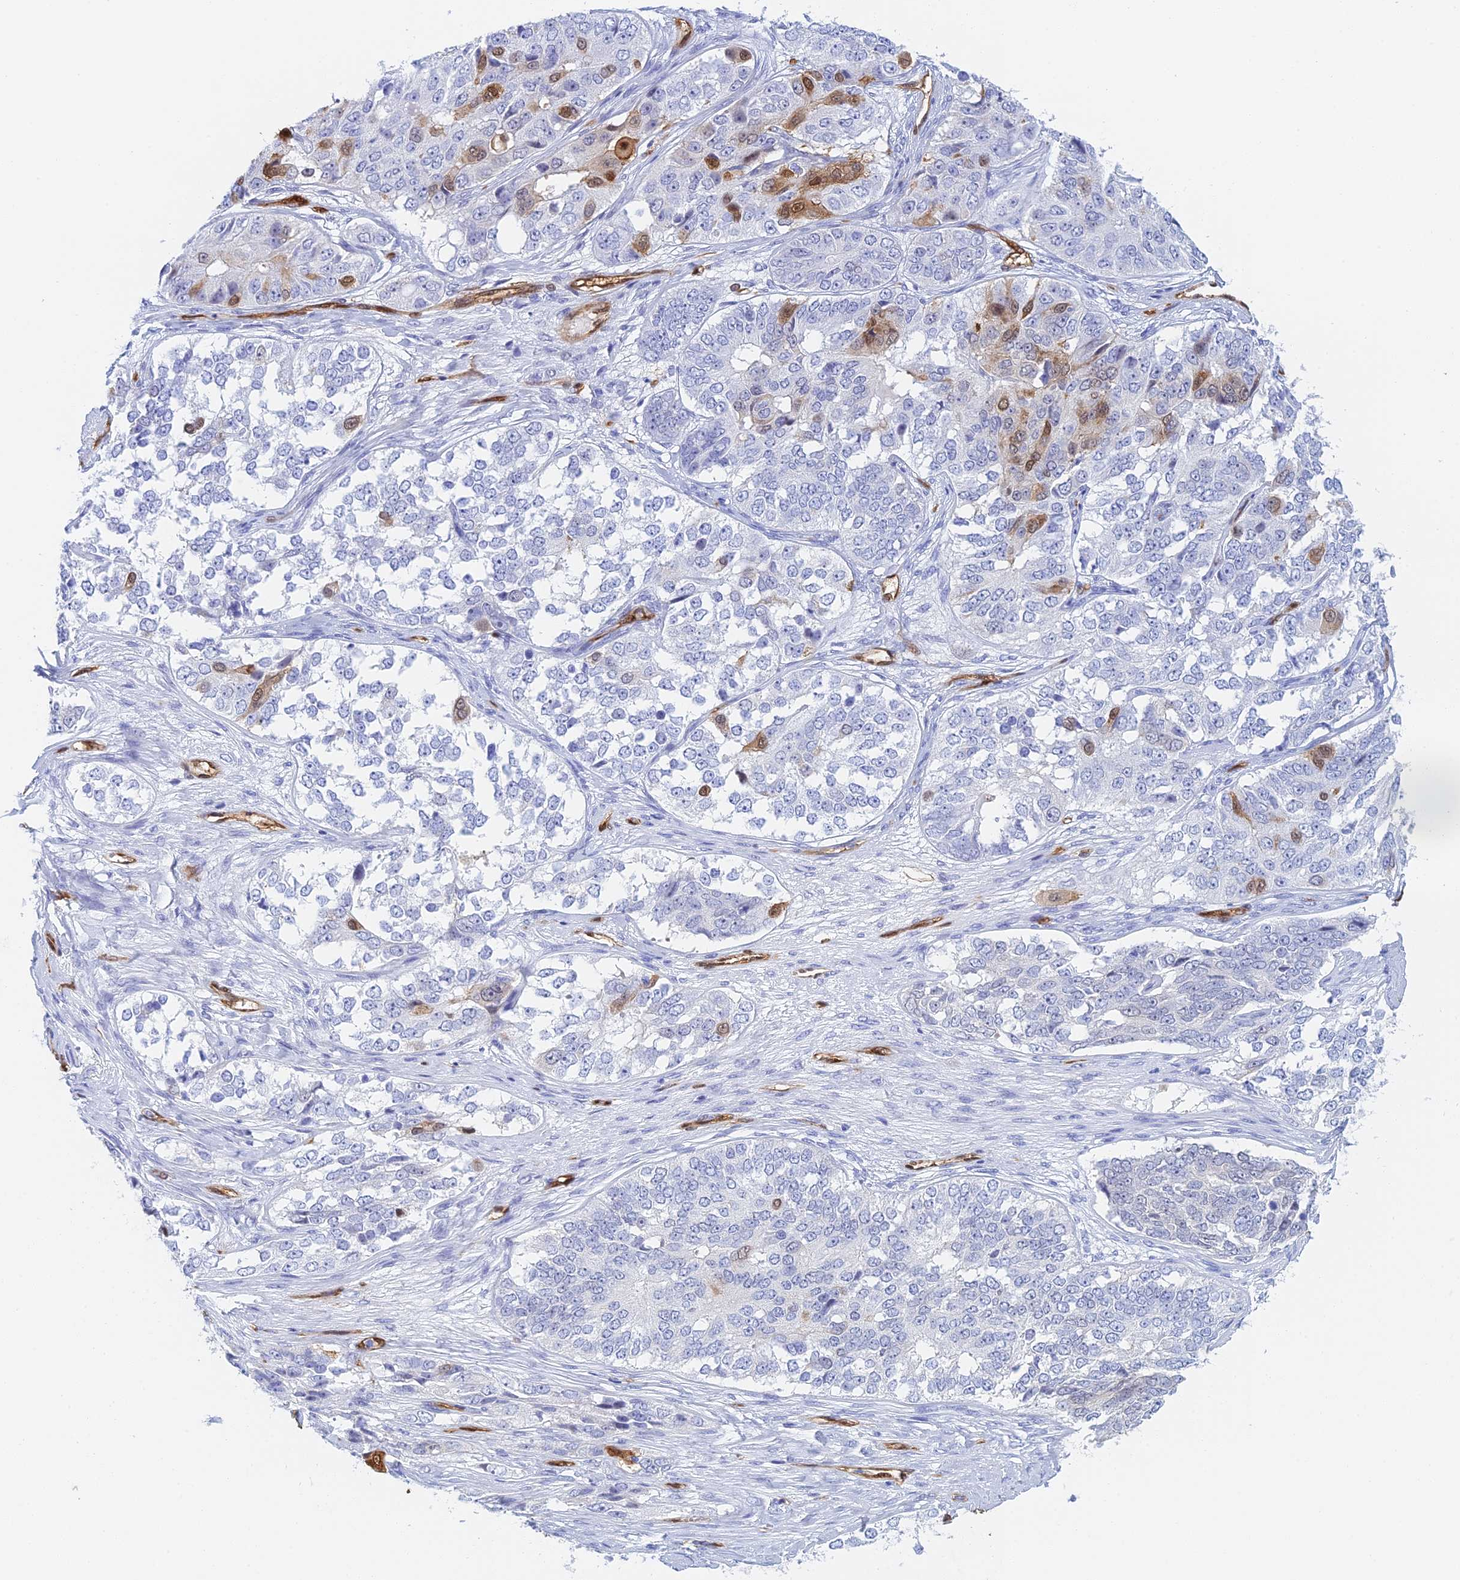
{"staining": {"intensity": "moderate", "quantity": "<25%", "location": "cytoplasmic/membranous,nuclear"}, "tissue": "ovarian cancer", "cell_type": "Tumor cells", "image_type": "cancer", "snomed": [{"axis": "morphology", "description": "Carcinoma, endometroid"}, {"axis": "topography", "description": "Ovary"}], "caption": "Immunohistochemistry (IHC) of ovarian endometroid carcinoma demonstrates low levels of moderate cytoplasmic/membranous and nuclear expression in approximately <25% of tumor cells. Nuclei are stained in blue.", "gene": "CRIP2", "patient": {"sex": "female", "age": 51}}